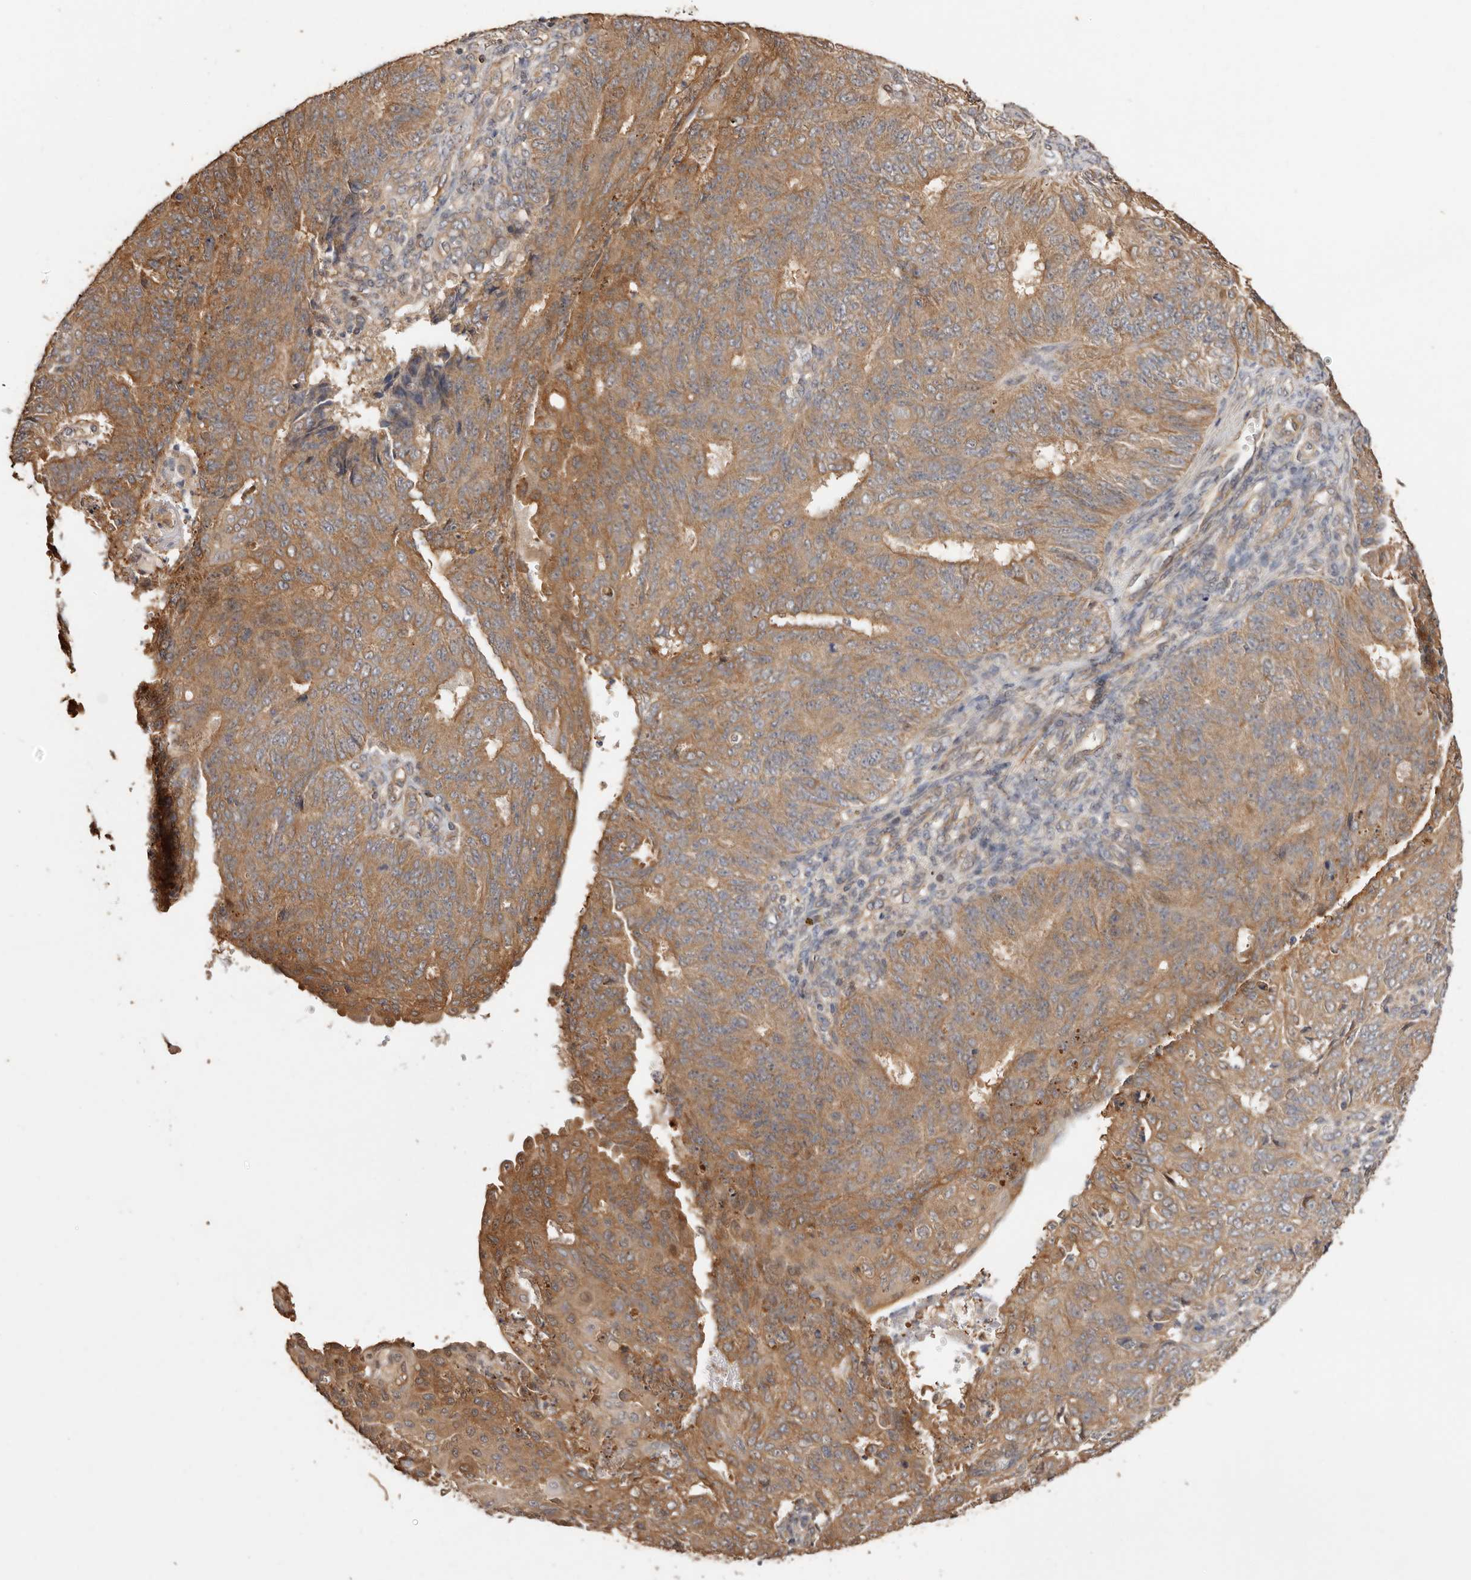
{"staining": {"intensity": "moderate", "quantity": ">75%", "location": "cytoplasmic/membranous"}, "tissue": "endometrial cancer", "cell_type": "Tumor cells", "image_type": "cancer", "snomed": [{"axis": "morphology", "description": "Adenocarcinoma, NOS"}, {"axis": "topography", "description": "Endometrium"}], "caption": "There is medium levels of moderate cytoplasmic/membranous staining in tumor cells of endometrial adenocarcinoma, as demonstrated by immunohistochemical staining (brown color).", "gene": "COQ8B", "patient": {"sex": "female", "age": 32}}